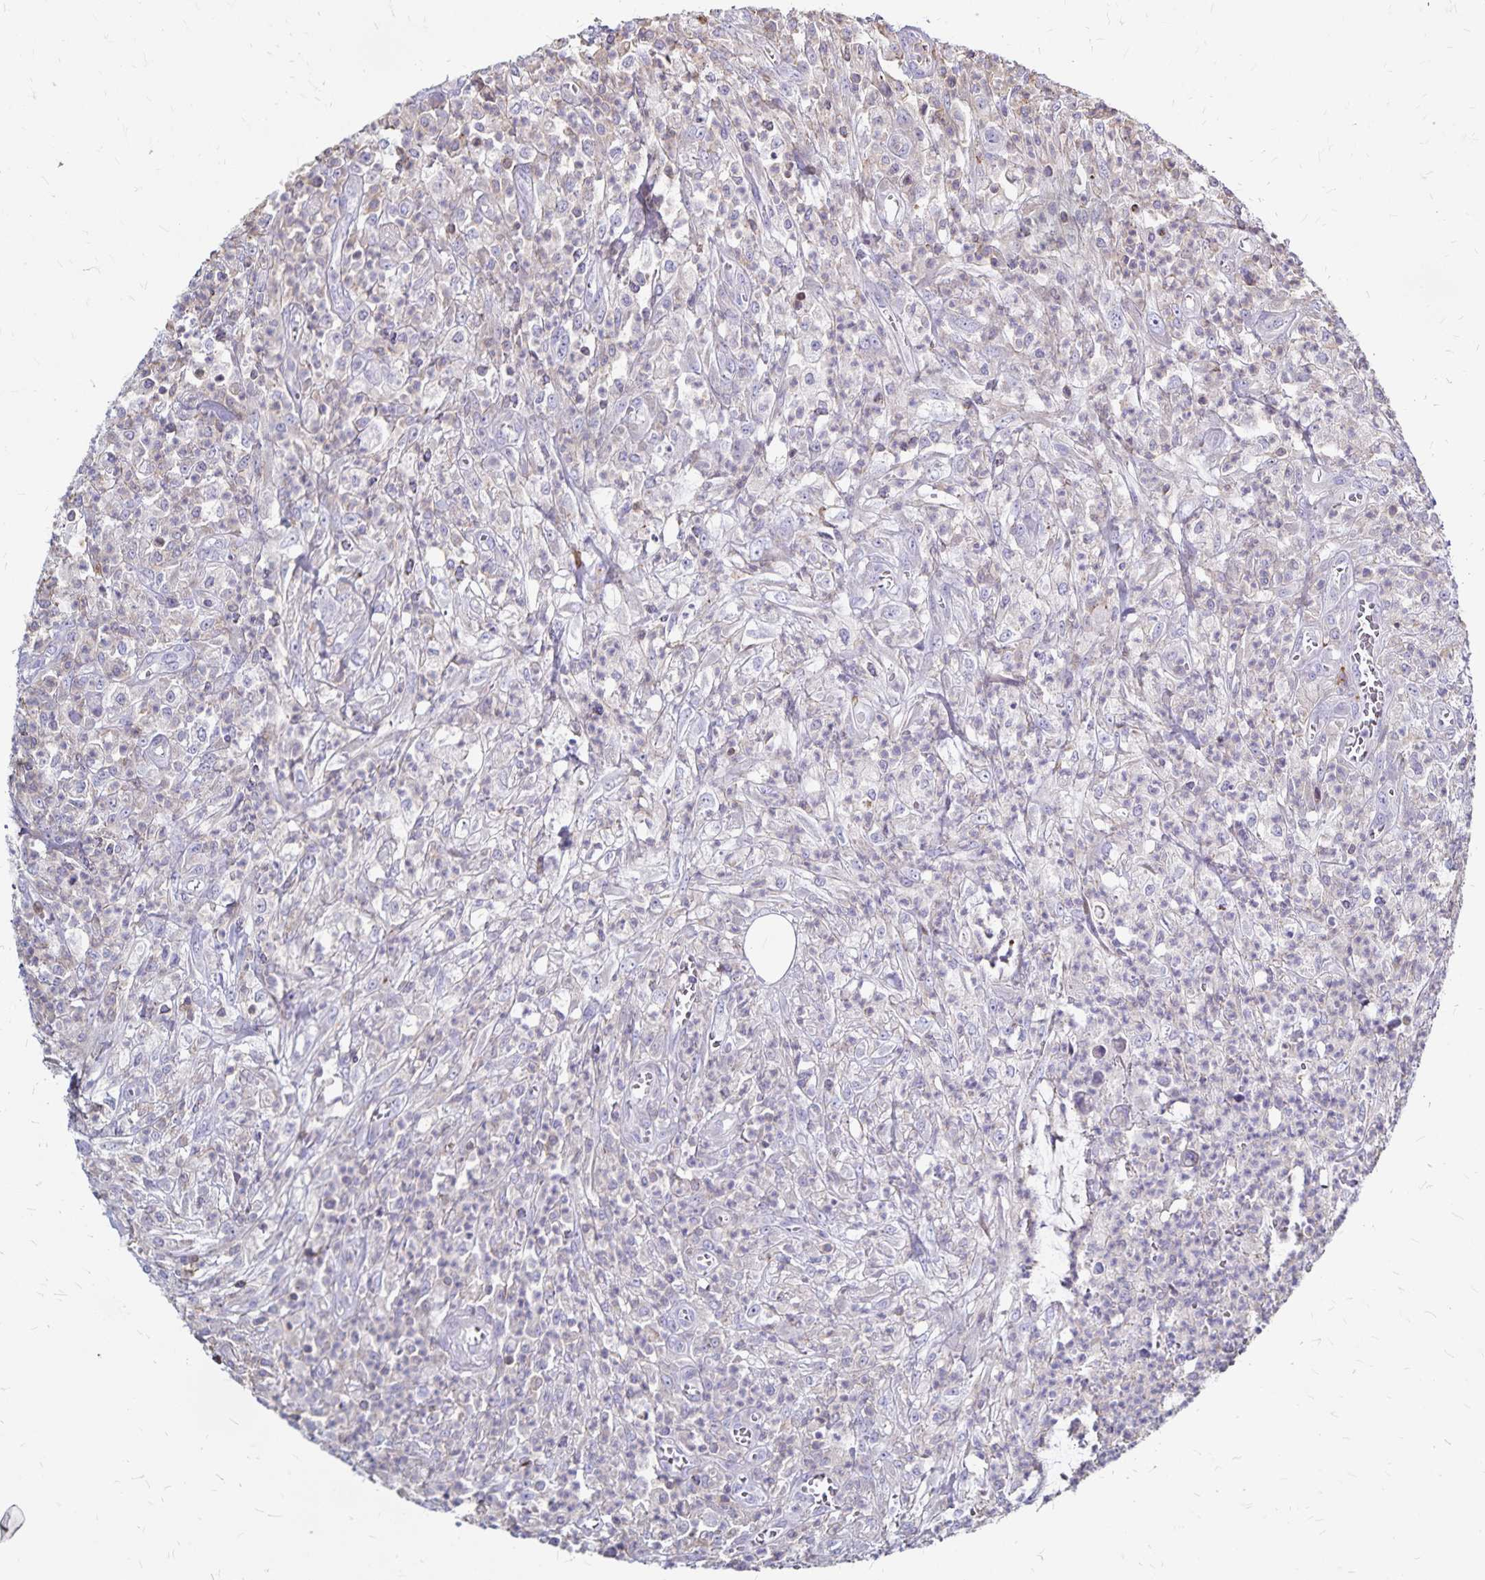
{"staining": {"intensity": "weak", "quantity": "<25%", "location": "cytoplasmic/membranous"}, "tissue": "colorectal cancer", "cell_type": "Tumor cells", "image_type": "cancer", "snomed": [{"axis": "morphology", "description": "Normal tissue, NOS"}, {"axis": "morphology", "description": "Adenocarcinoma, NOS"}, {"axis": "topography", "description": "Colon"}], "caption": "Image shows no significant protein staining in tumor cells of colorectal adenocarcinoma.", "gene": "NAGPA", "patient": {"sex": "male", "age": 65}}